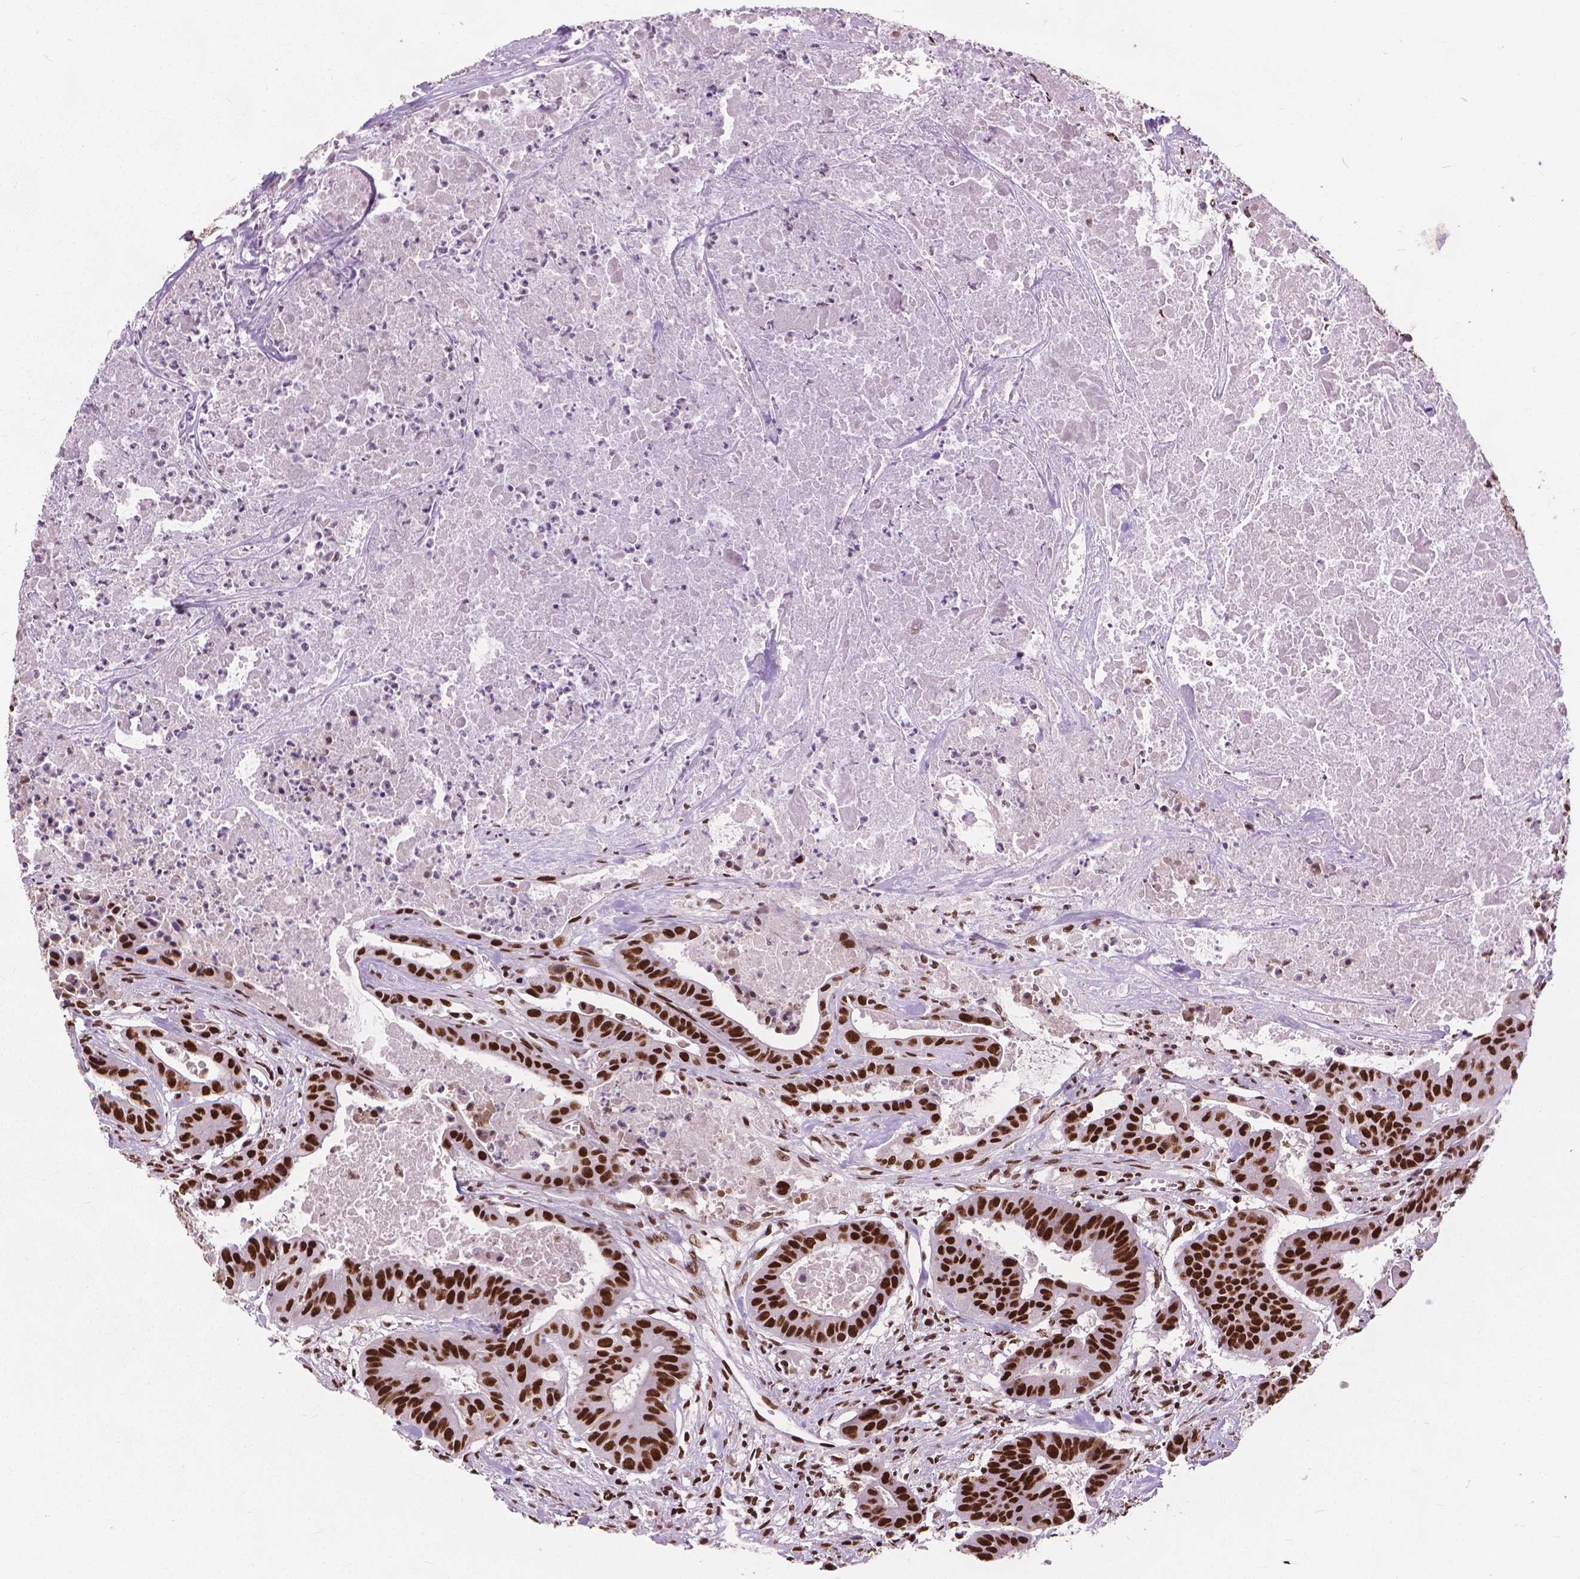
{"staining": {"intensity": "strong", "quantity": ">75%", "location": "nuclear"}, "tissue": "colorectal cancer", "cell_type": "Tumor cells", "image_type": "cancer", "snomed": [{"axis": "morphology", "description": "Adenocarcinoma, NOS"}, {"axis": "topography", "description": "Colon"}], "caption": "The immunohistochemical stain highlights strong nuclear positivity in tumor cells of colorectal cancer tissue.", "gene": "AKAP8", "patient": {"sex": "male", "age": 33}}